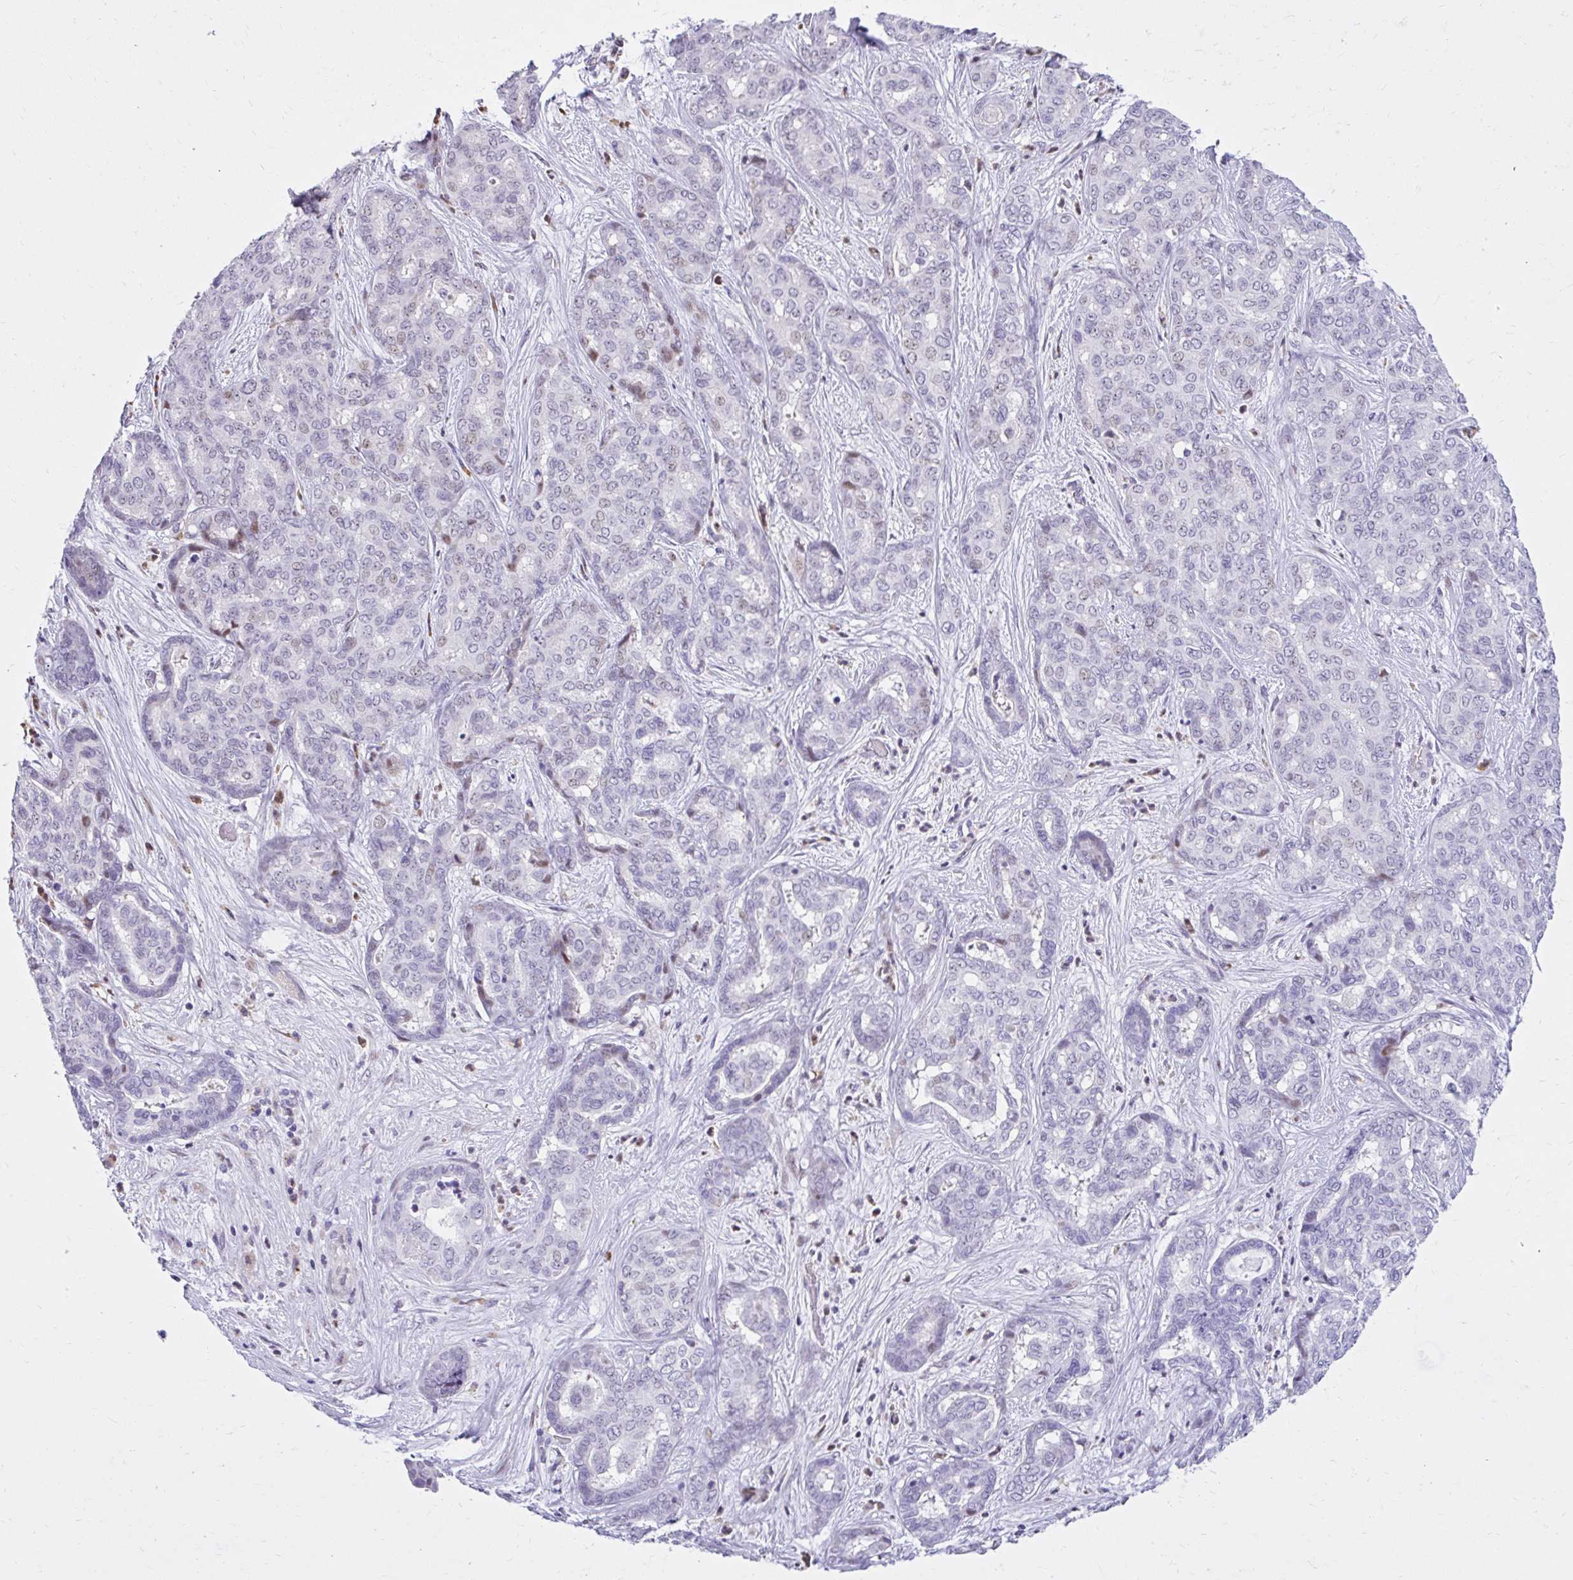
{"staining": {"intensity": "weak", "quantity": "<25%", "location": "nuclear"}, "tissue": "liver cancer", "cell_type": "Tumor cells", "image_type": "cancer", "snomed": [{"axis": "morphology", "description": "Cholangiocarcinoma"}, {"axis": "topography", "description": "Liver"}], "caption": "This photomicrograph is of liver cancer stained with immunohistochemistry to label a protein in brown with the nuclei are counter-stained blue. There is no positivity in tumor cells.", "gene": "NHLH2", "patient": {"sex": "female", "age": 64}}